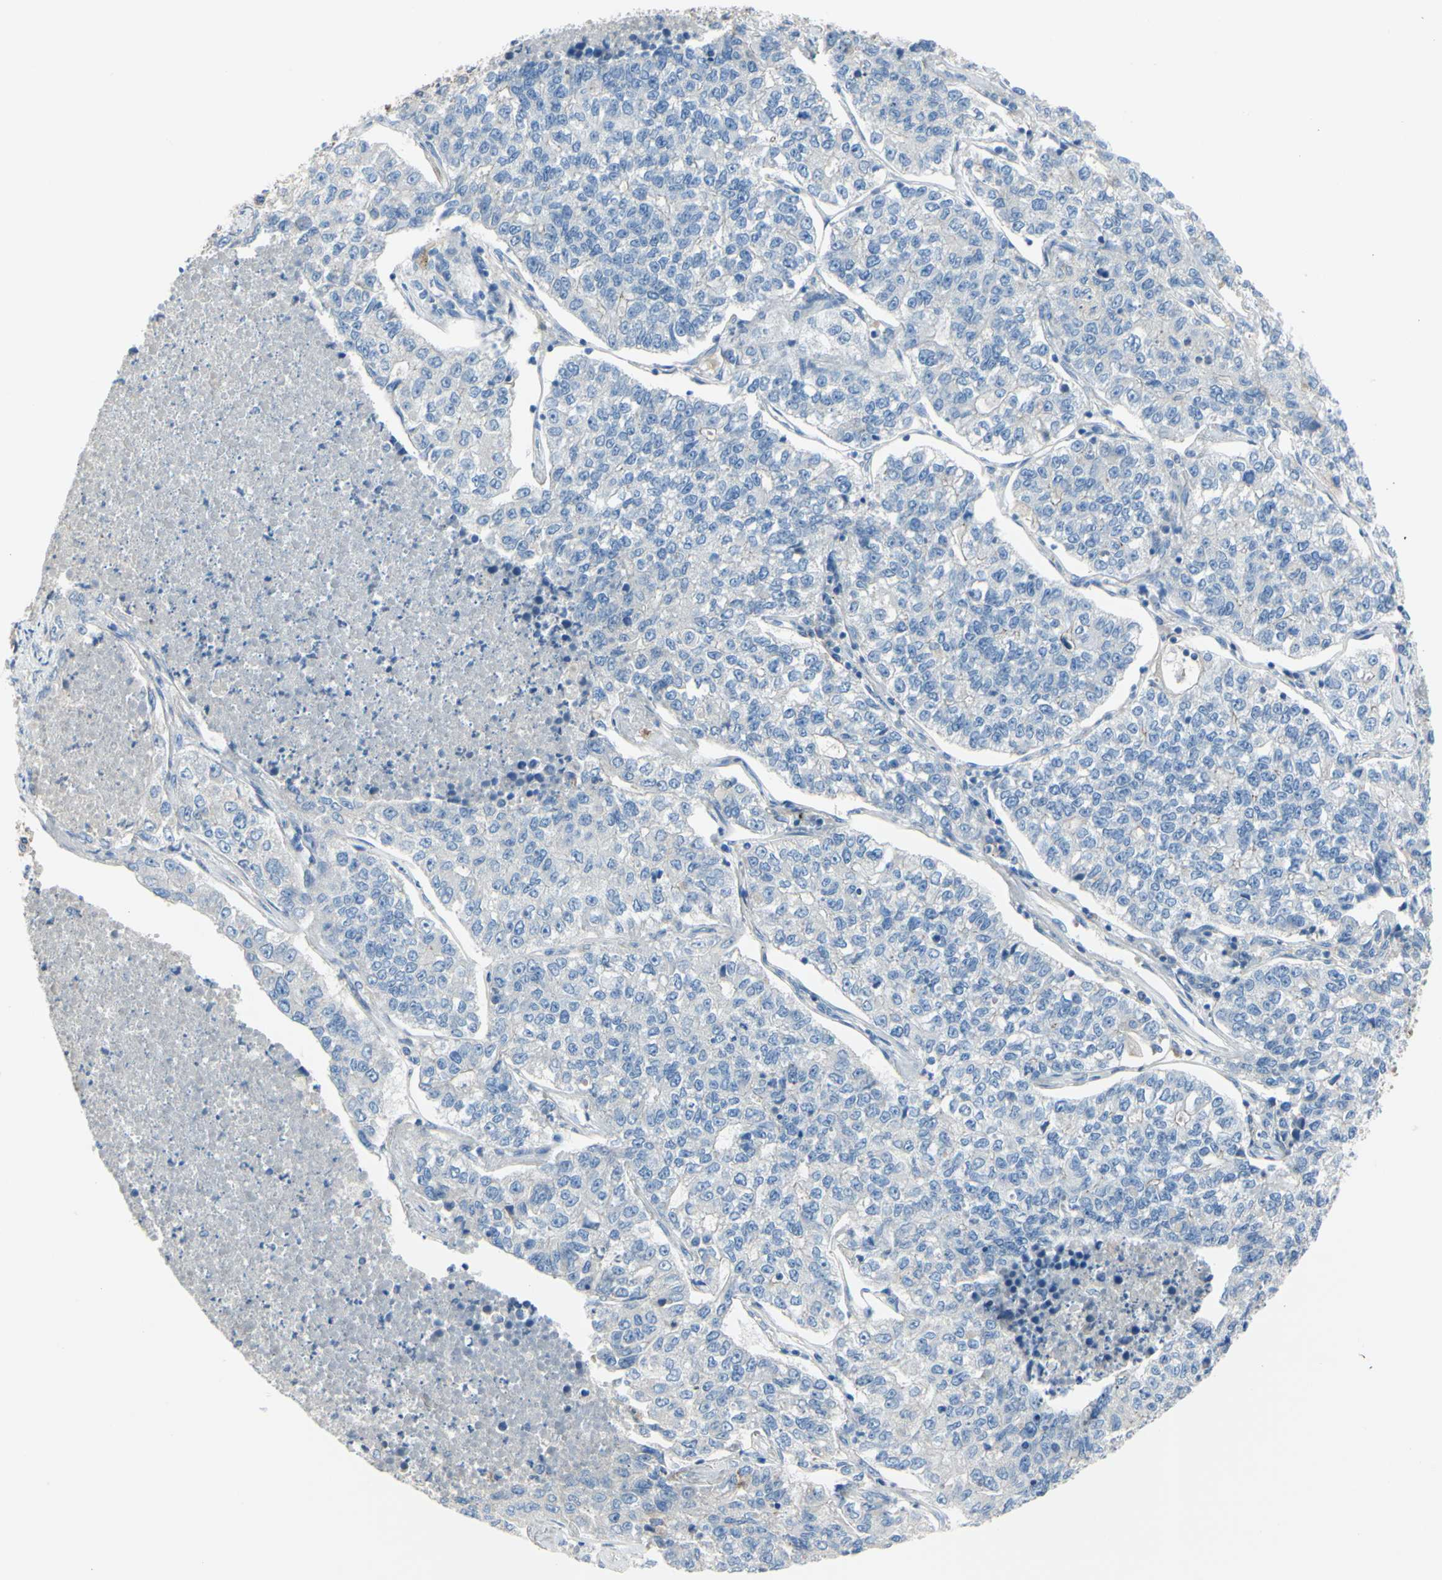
{"staining": {"intensity": "negative", "quantity": "none", "location": "none"}, "tissue": "lung cancer", "cell_type": "Tumor cells", "image_type": "cancer", "snomed": [{"axis": "morphology", "description": "Adenocarcinoma, NOS"}, {"axis": "topography", "description": "Lung"}], "caption": "DAB (3,3'-diaminobenzidine) immunohistochemical staining of human adenocarcinoma (lung) demonstrates no significant positivity in tumor cells.", "gene": "TMEM59L", "patient": {"sex": "male", "age": 49}}